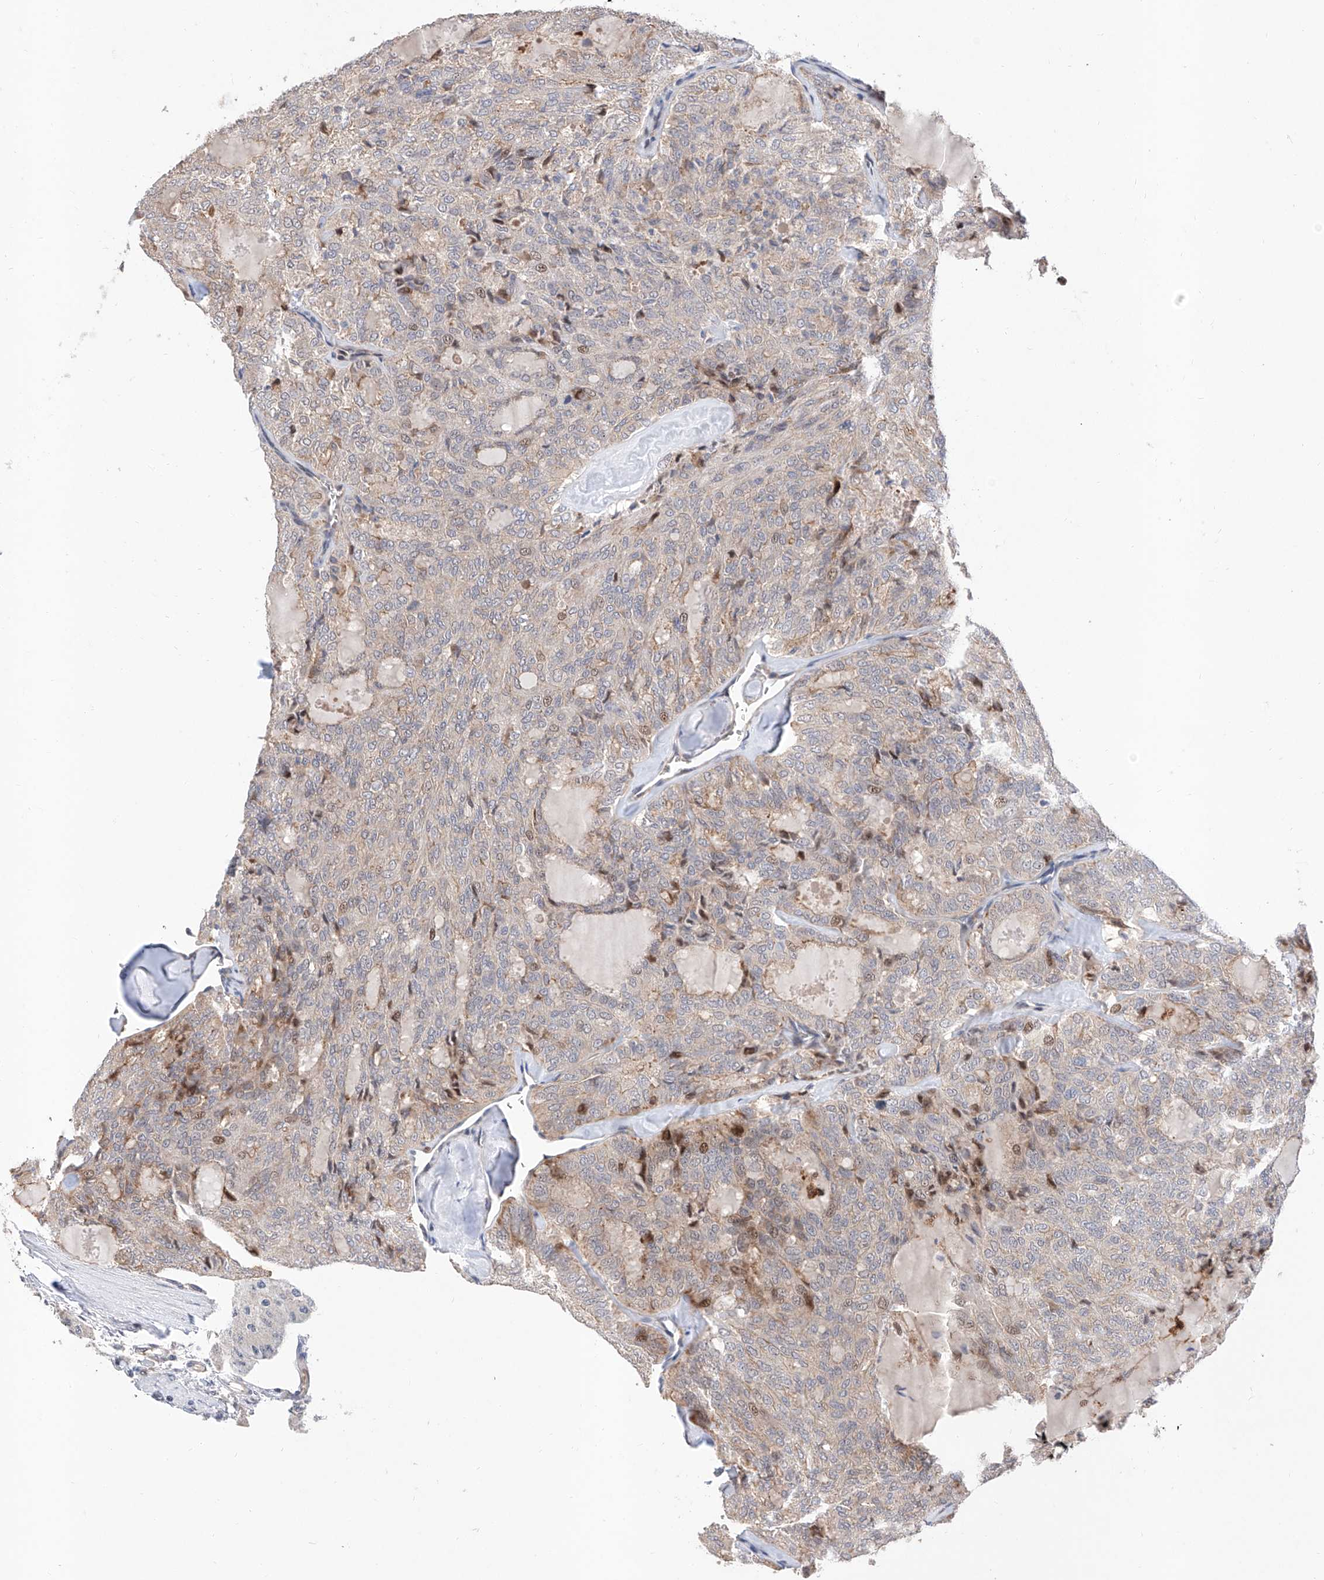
{"staining": {"intensity": "moderate", "quantity": "<25%", "location": "nuclear"}, "tissue": "thyroid cancer", "cell_type": "Tumor cells", "image_type": "cancer", "snomed": [{"axis": "morphology", "description": "Follicular adenoma carcinoma, NOS"}, {"axis": "topography", "description": "Thyroid gland"}], "caption": "Moderate nuclear positivity for a protein is seen in approximately <25% of tumor cells of thyroid cancer (follicular adenoma carcinoma) using immunohistochemistry.", "gene": "FUCA2", "patient": {"sex": "male", "age": 75}}